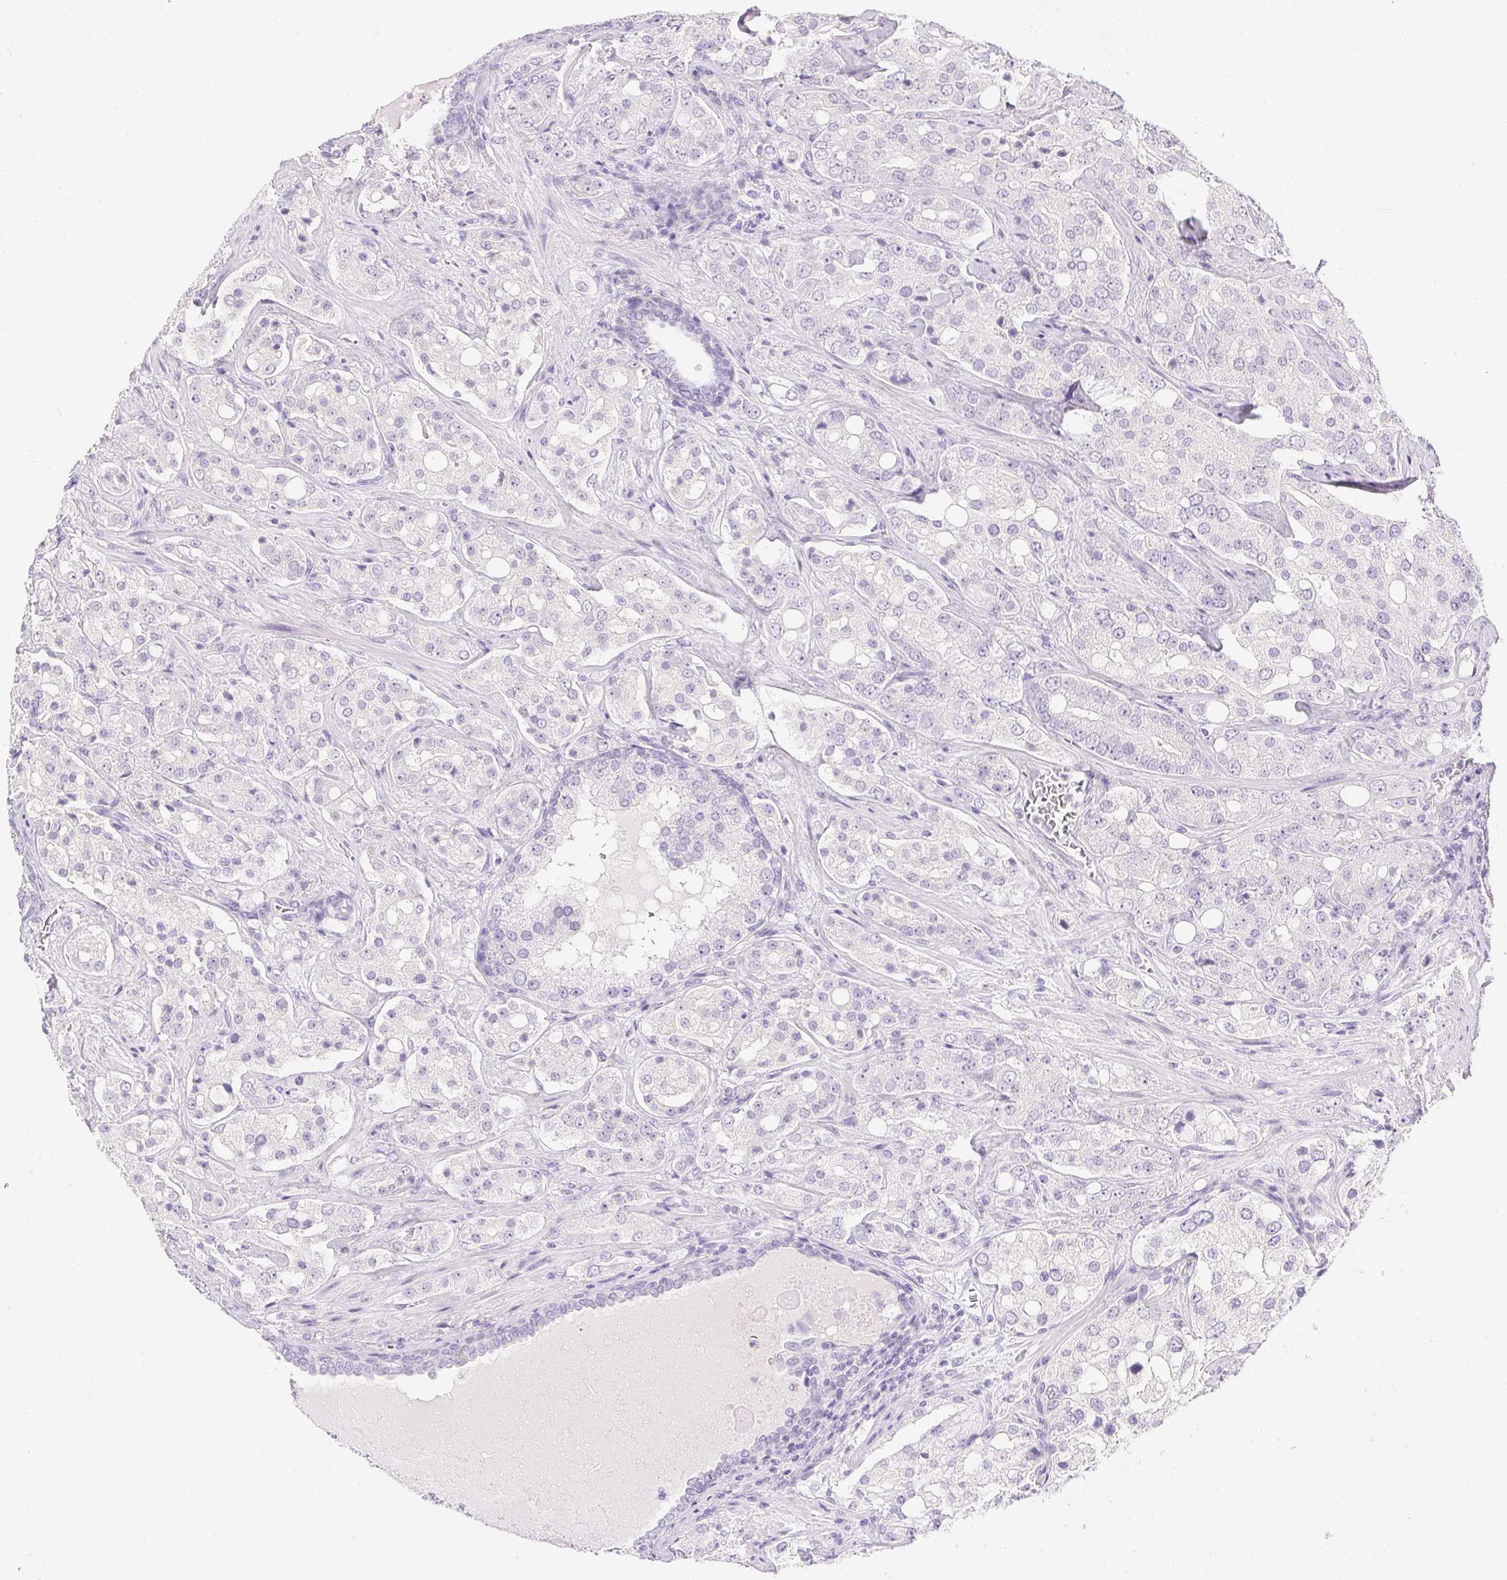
{"staining": {"intensity": "negative", "quantity": "none", "location": "none"}, "tissue": "prostate cancer", "cell_type": "Tumor cells", "image_type": "cancer", "snomed": [{"axis": "morphology", "description": "Adenocarcinoma, High grade"}, {"axis": "topography", "description": "Prostate"}], "caption": "A high-resolution micrograph shows immunohistochemistry staining of prostate cancer, which shows no significant staining in tumor cells.", "gene": "ATP6V1G3", "patient": {"sex": "male", "age": 67}}